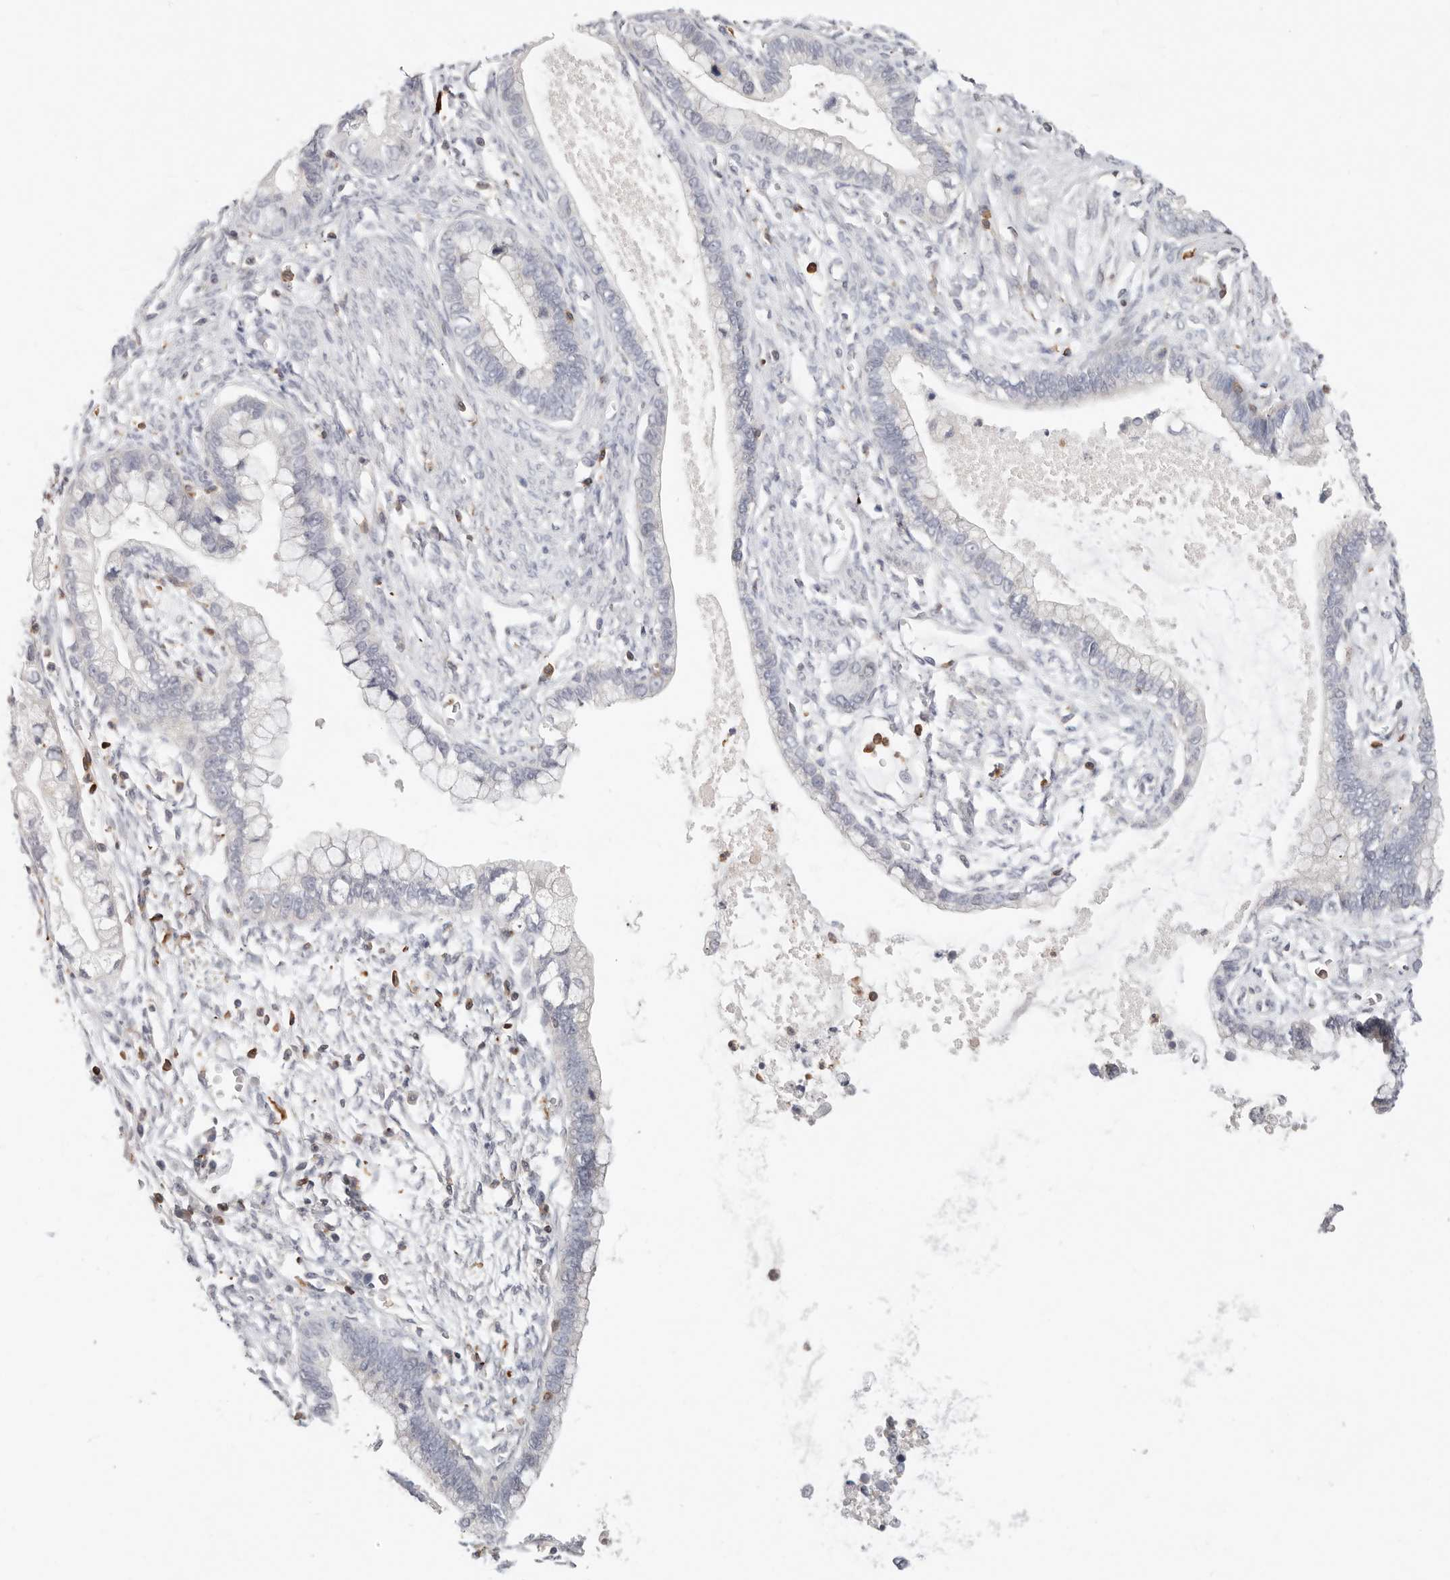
{"staining": {"intensity": "negative", "quantity": "none", "location": "none"}, "tissue": "cervical cancer", "cell_type": "Tumor cells", "image_type": "cancer", "snomed": [{"axis": "morphology", "description": "Adenocarcinoma, NOS"}, {"axis": "topography", "description": "Cervix"}], "caption": "This histopathology image is of adenocarcinoma (cervical) stained with immunohistochemistry (IHC) to label a protein in brown with the nuclei are counter-stained blue. There is no staining in tumor cells.", "gene": "TMEM63B", "patient": {"sex": "female", "age": 44}}